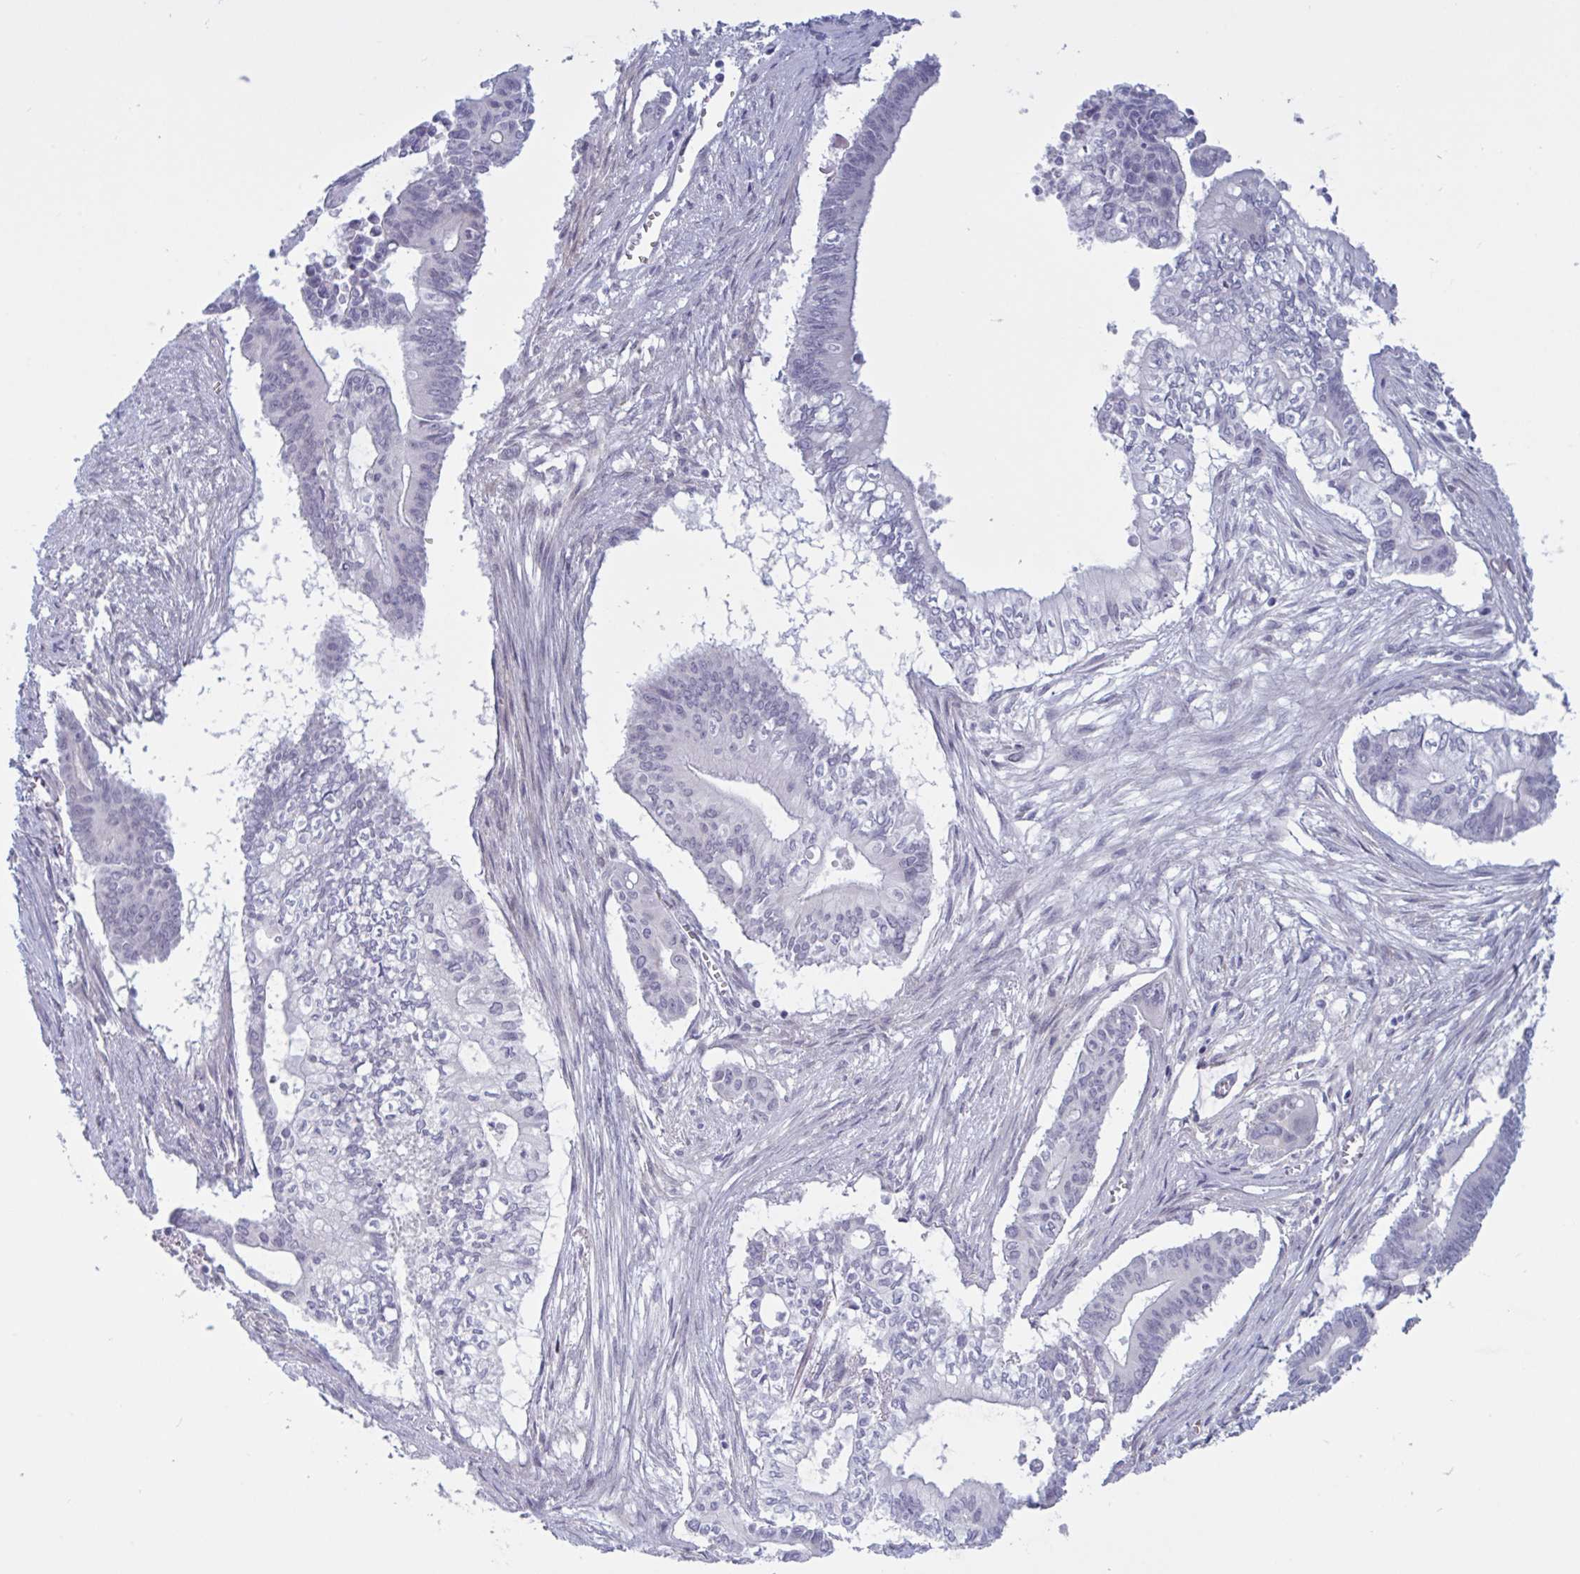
{"staining": {"intensity": "negative", "quantity": "none", "location": "none"}, "tissue": "pancreatic cancer", "cell_type": "Tumor cells", "image_type": "cancer", "snomed": [{"axis": "morphology", "description": "Adenocarcinoma, NOS"}, {"axis": "topography", "description": "Pancreas"}], "caption": "Immunohistochemical staining of pancreatic adenocarcinoma demonstrates no significant expression in tumor cells. (DAB immunohistochemistry (IHC) visualized using brightfield microscopy, high magnification).", "gene": "TCEAL8", "patient": {"sex": "male", "age": 68}}